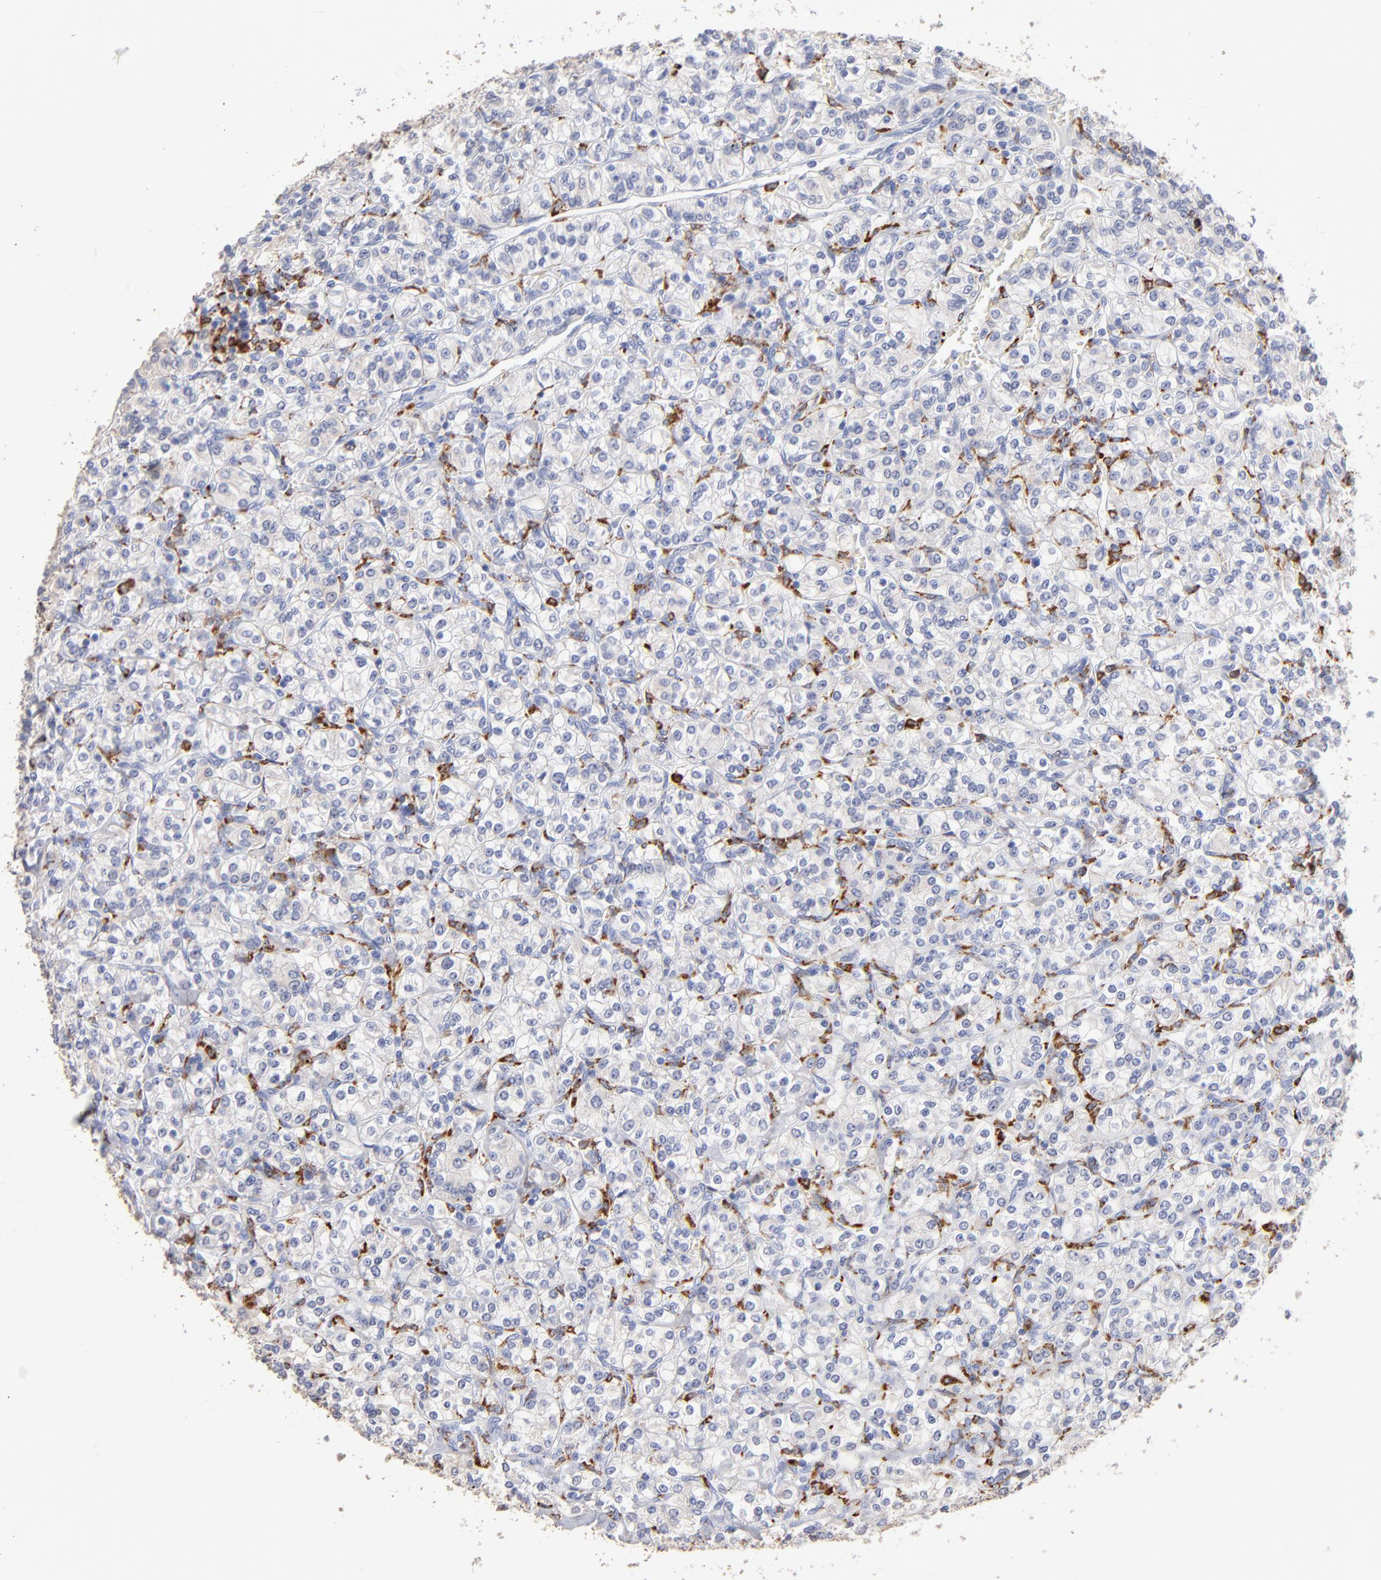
{"staining": {"intensity": "negative", "quantity": "none", "location": "none"}, "tissue": "renal cancer", "cell_type": "Tumor cells", "image_type": "cancer", "snomed": [{"axis": "morphology", "description": "Adenocarcinoma, NOS"}, {"axis": "topography", "description": "Kidney"}], "caption": "IHC micrograph of neoplastic tissue: renal cancer stained with DAB reveals no significant protein staining in tumor cells.", "gene": "CD180", "patient": {"sex": "male", "age": 77}}